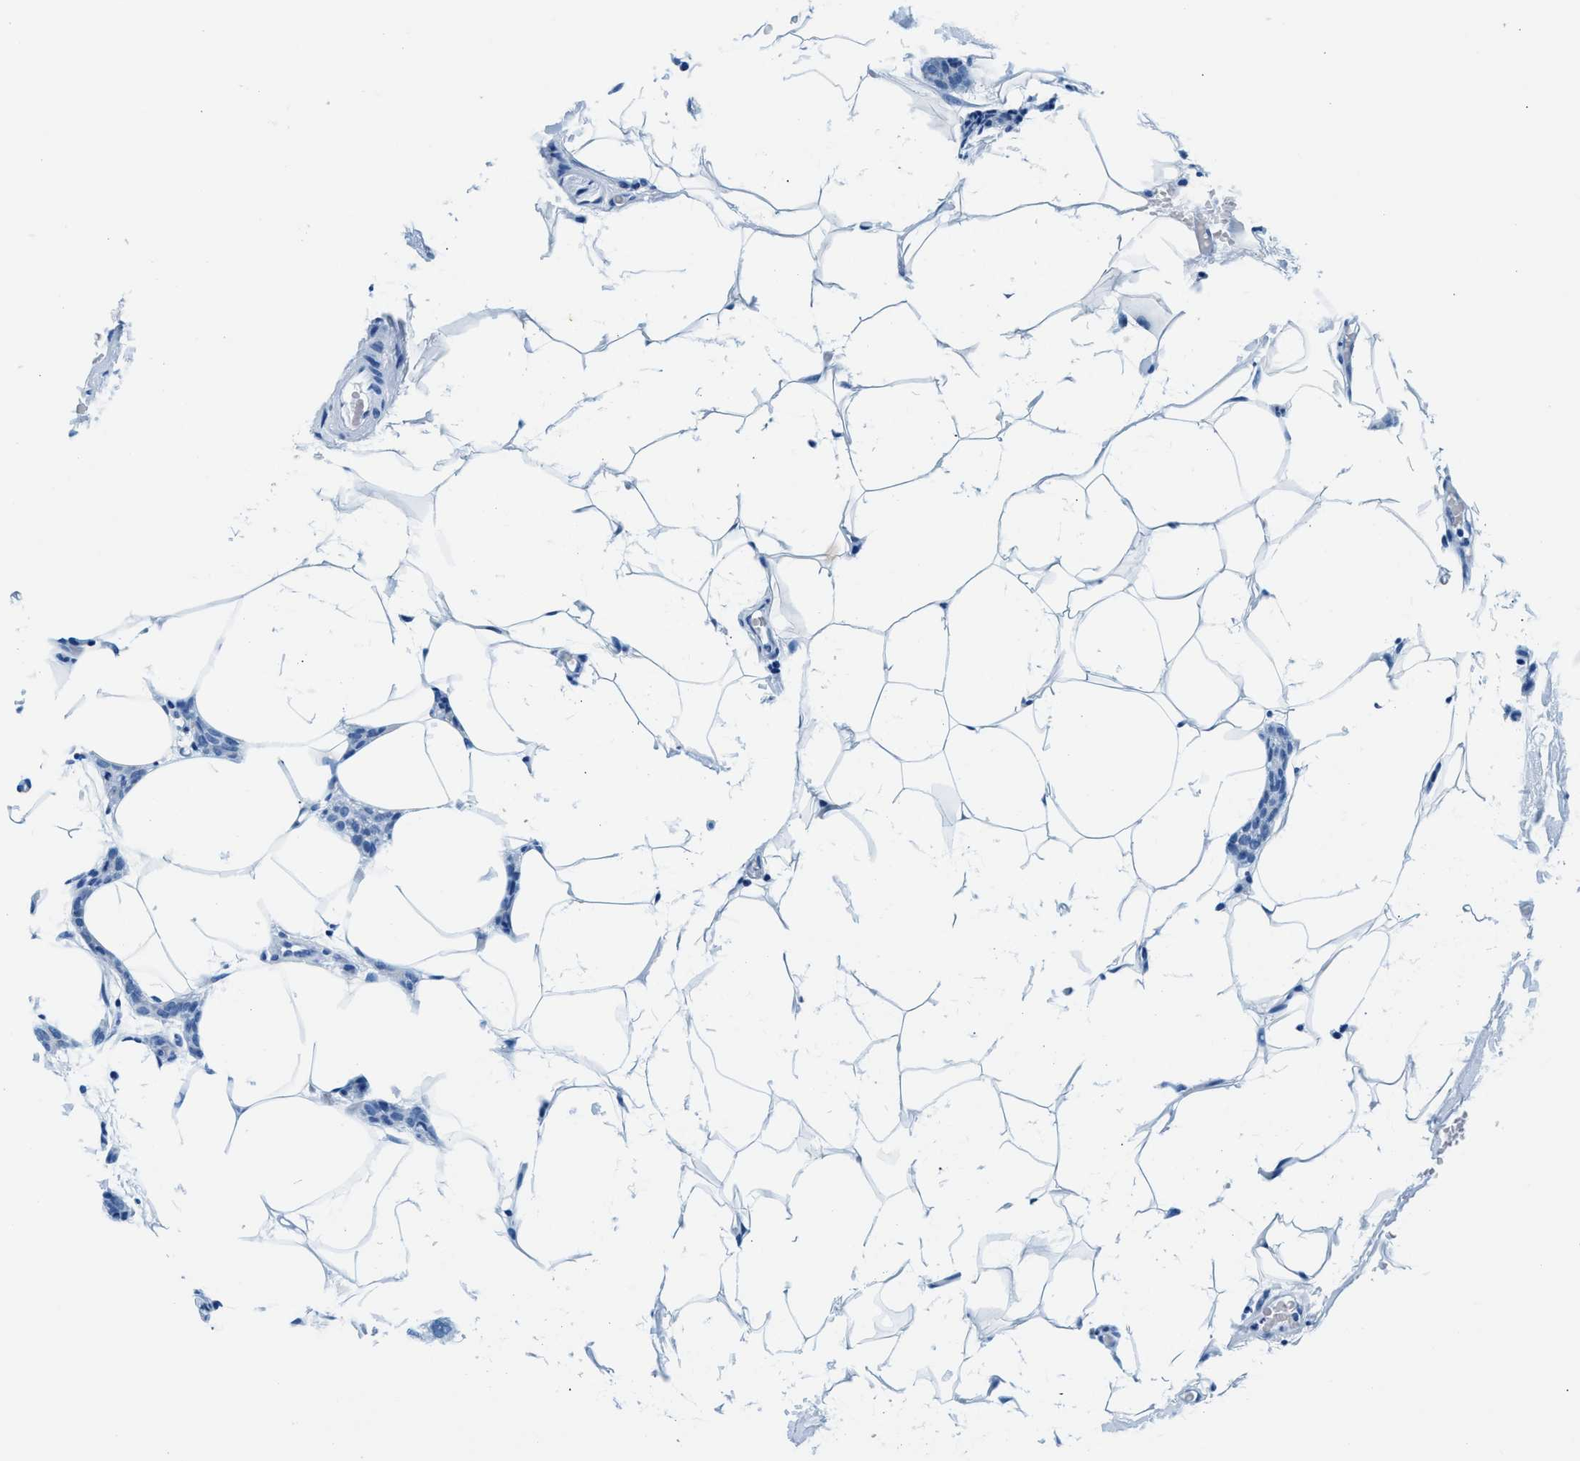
{"staining": {"intensity": "negative", "quantity": "none", "location": "none"}, "tissue": "breast cancer", "cell_type": "Tumor cells", "image_type": "cancer", "snomed": [{"axis": "morphology", "description": "Lobular carcinoma"}, {"axis": "topography", "description": "Skin"}, {"axis": "topography", "description": "Breast"}], "caption": "This is an immunohistochemistry (IHC) micrograph of human lobular carcinoma (breast). There is no expression in tumor cells.", "gene": "VPS53", "patient": {"sex": "female", "age": 46}}